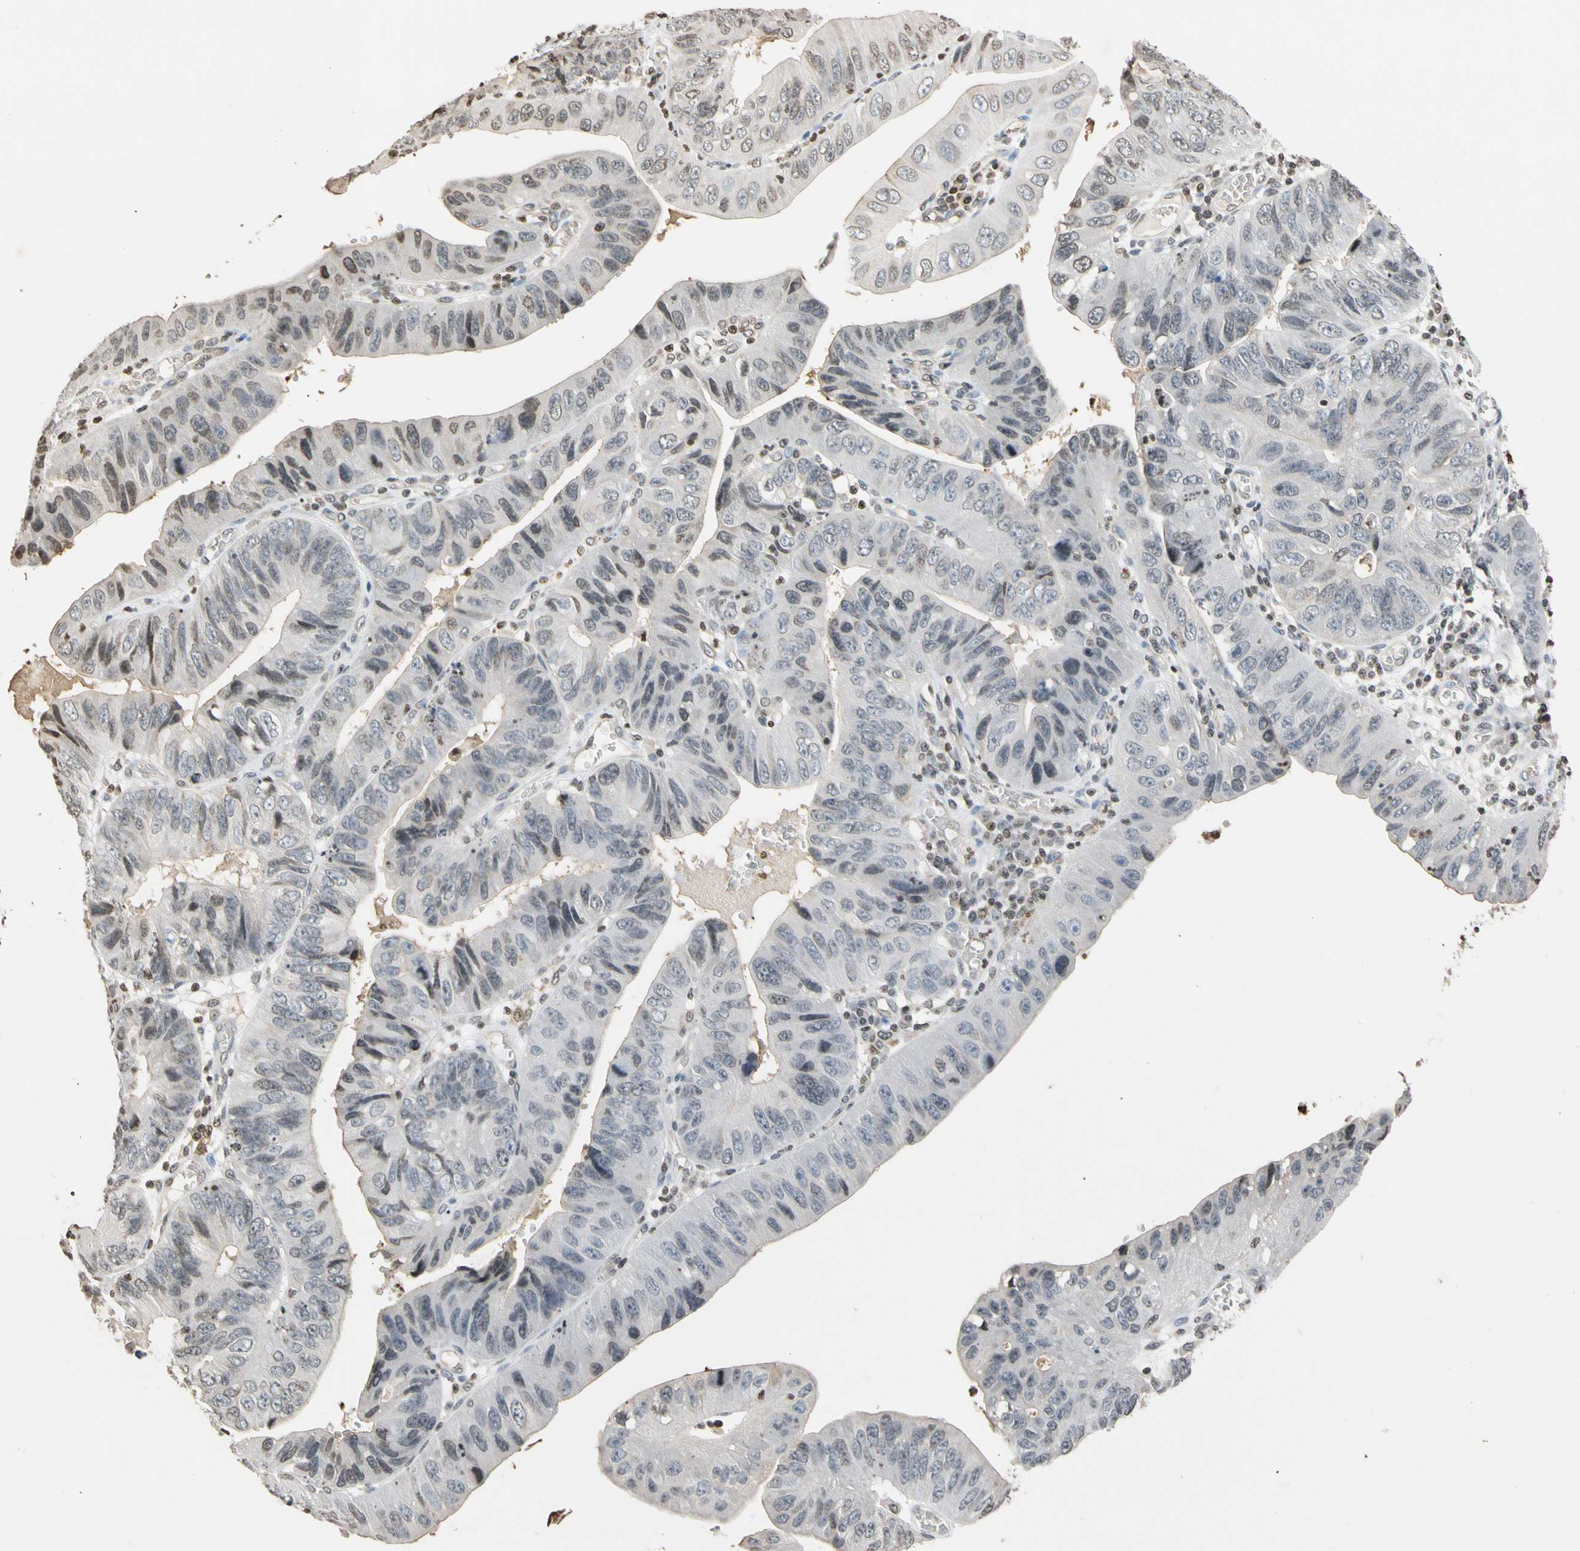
{"staining": {"intensity": "negative", "quantity": "none", "location": "none"}, "tissue": "stomach cancer", "cell_type": "Tumor cells", "image_type": "cancer", "snomed": [{"axis": "morphology", "description": "Adenocarcinoma, NOS"}, {"axis": "topography", "description": "Stomach"}], "caption": "Image shows no protein expression in tumor cells of stomach adenocarcinoma tissue.", "gene": "GPX4", "patient": {"sex": "male", "age": 59}}